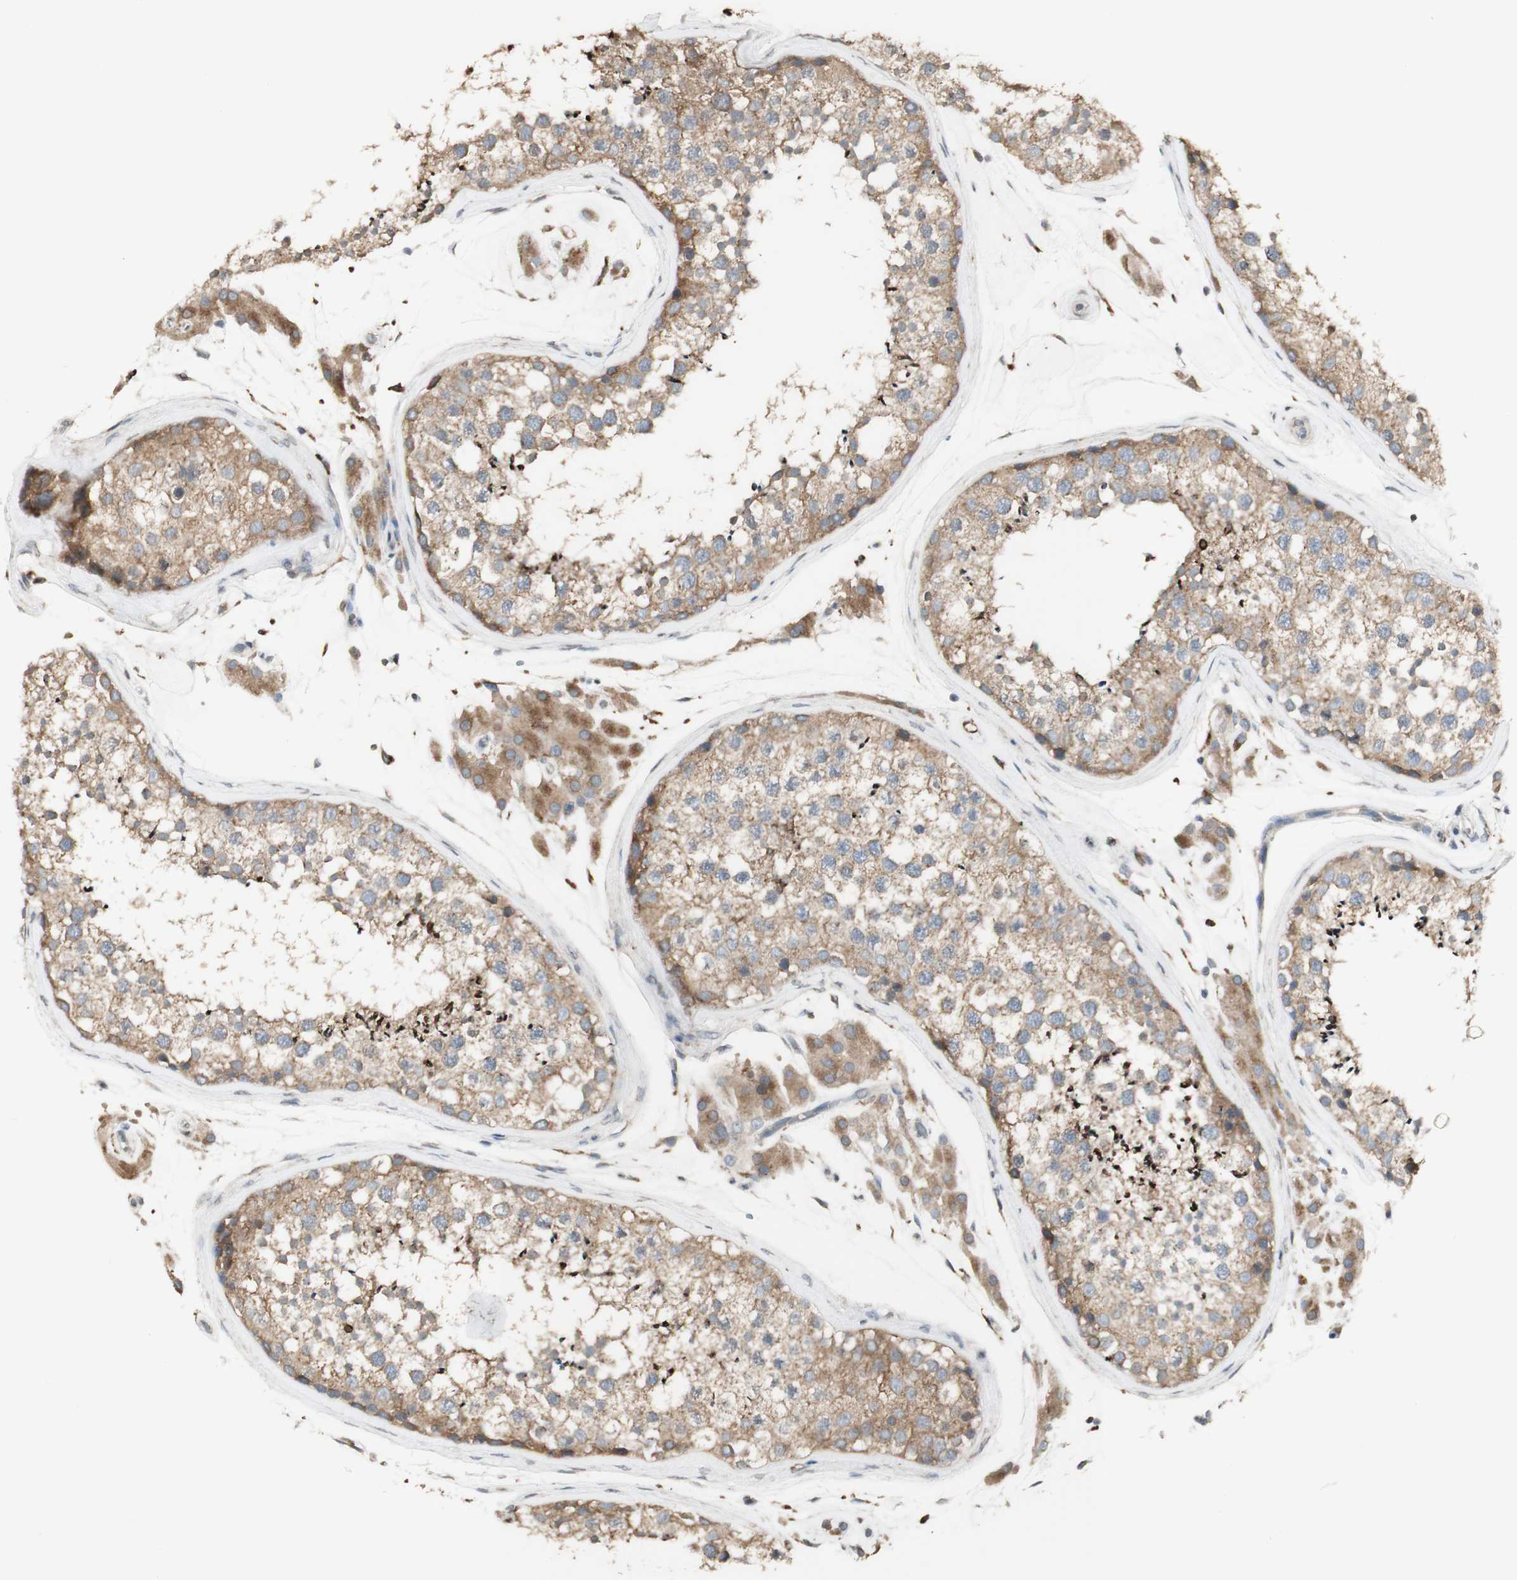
{"staining": {"intensity": "moderate", "quantity": ">75%", "location": "cytoplasmic/membranous"}, "tissue": "testis", "cell_type": "Cells in seminiferous ducts", "image_type": "normal", "snomed": [{"axis": "morphology", "description": "Normal tissue, NOS"}, {"axis": "topography", "description": "Testis"}], "caption": "Testis stained with a protein marker displays moderate staining in cells in seminiferous ducts.", "gene": "ATP6V1E1", "patient": {"sex": "male", "age": 46}}